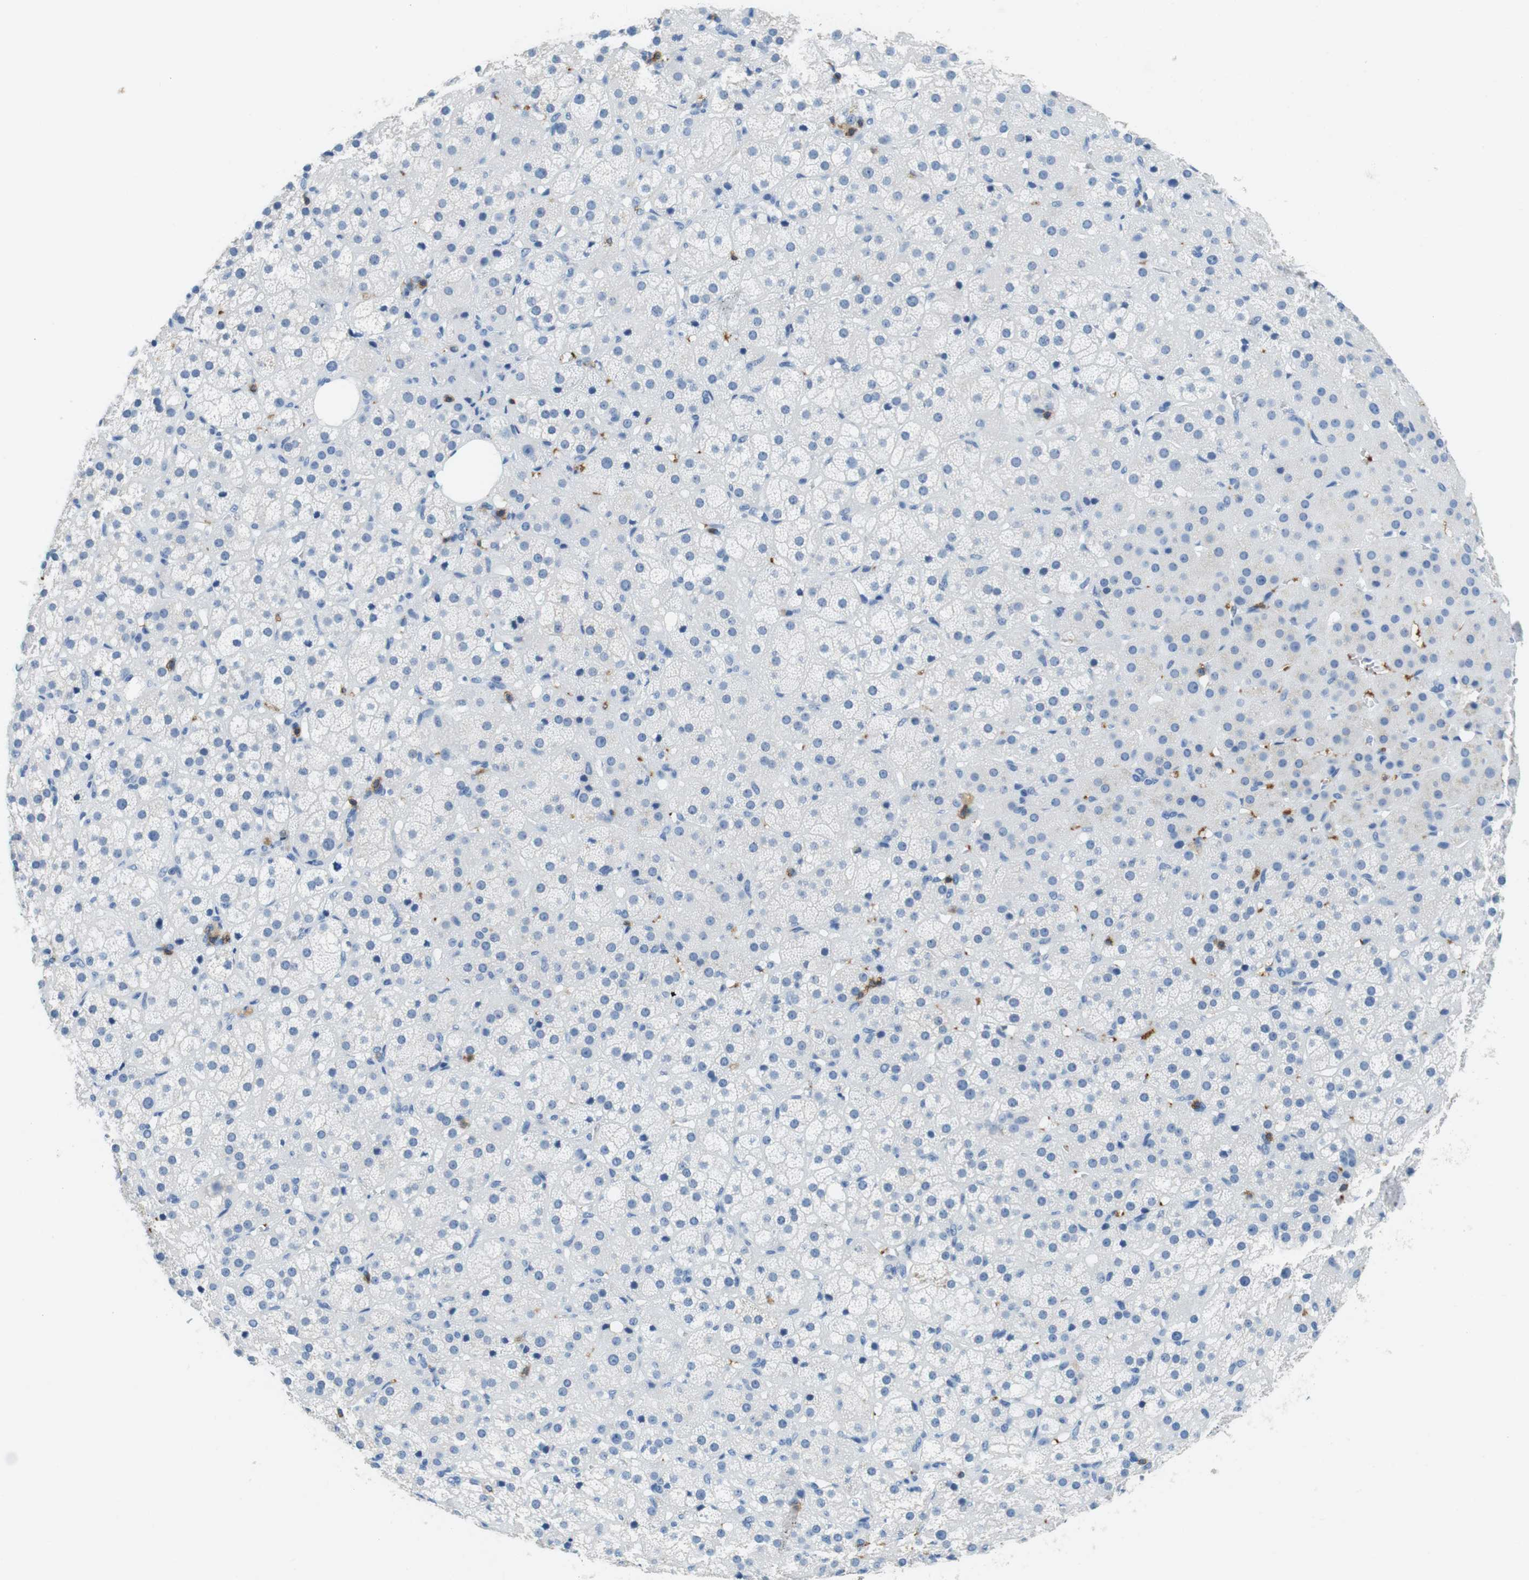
{"staining": {"intensity": "negative", "quantity": "none", "location": "none"}, "tissue": "adrenal gland", "cell_type": "Glandular cells", "image_type": "normal", "snomed": [{"axis": "morphology", "description": "Normal tissue, NOS"}, {"axis": "topography", "description": "Adrenal gland"}], "caption": "High magnification brightfield microscopy of benign adrenal gland stained with DAB (brown) and counterstained with hematoxylin (blue): glandular cells show no significant expression. Nuclei are stained in blue.", "gene": "LAT", "patient": {"sex": "female", "age": 57}}